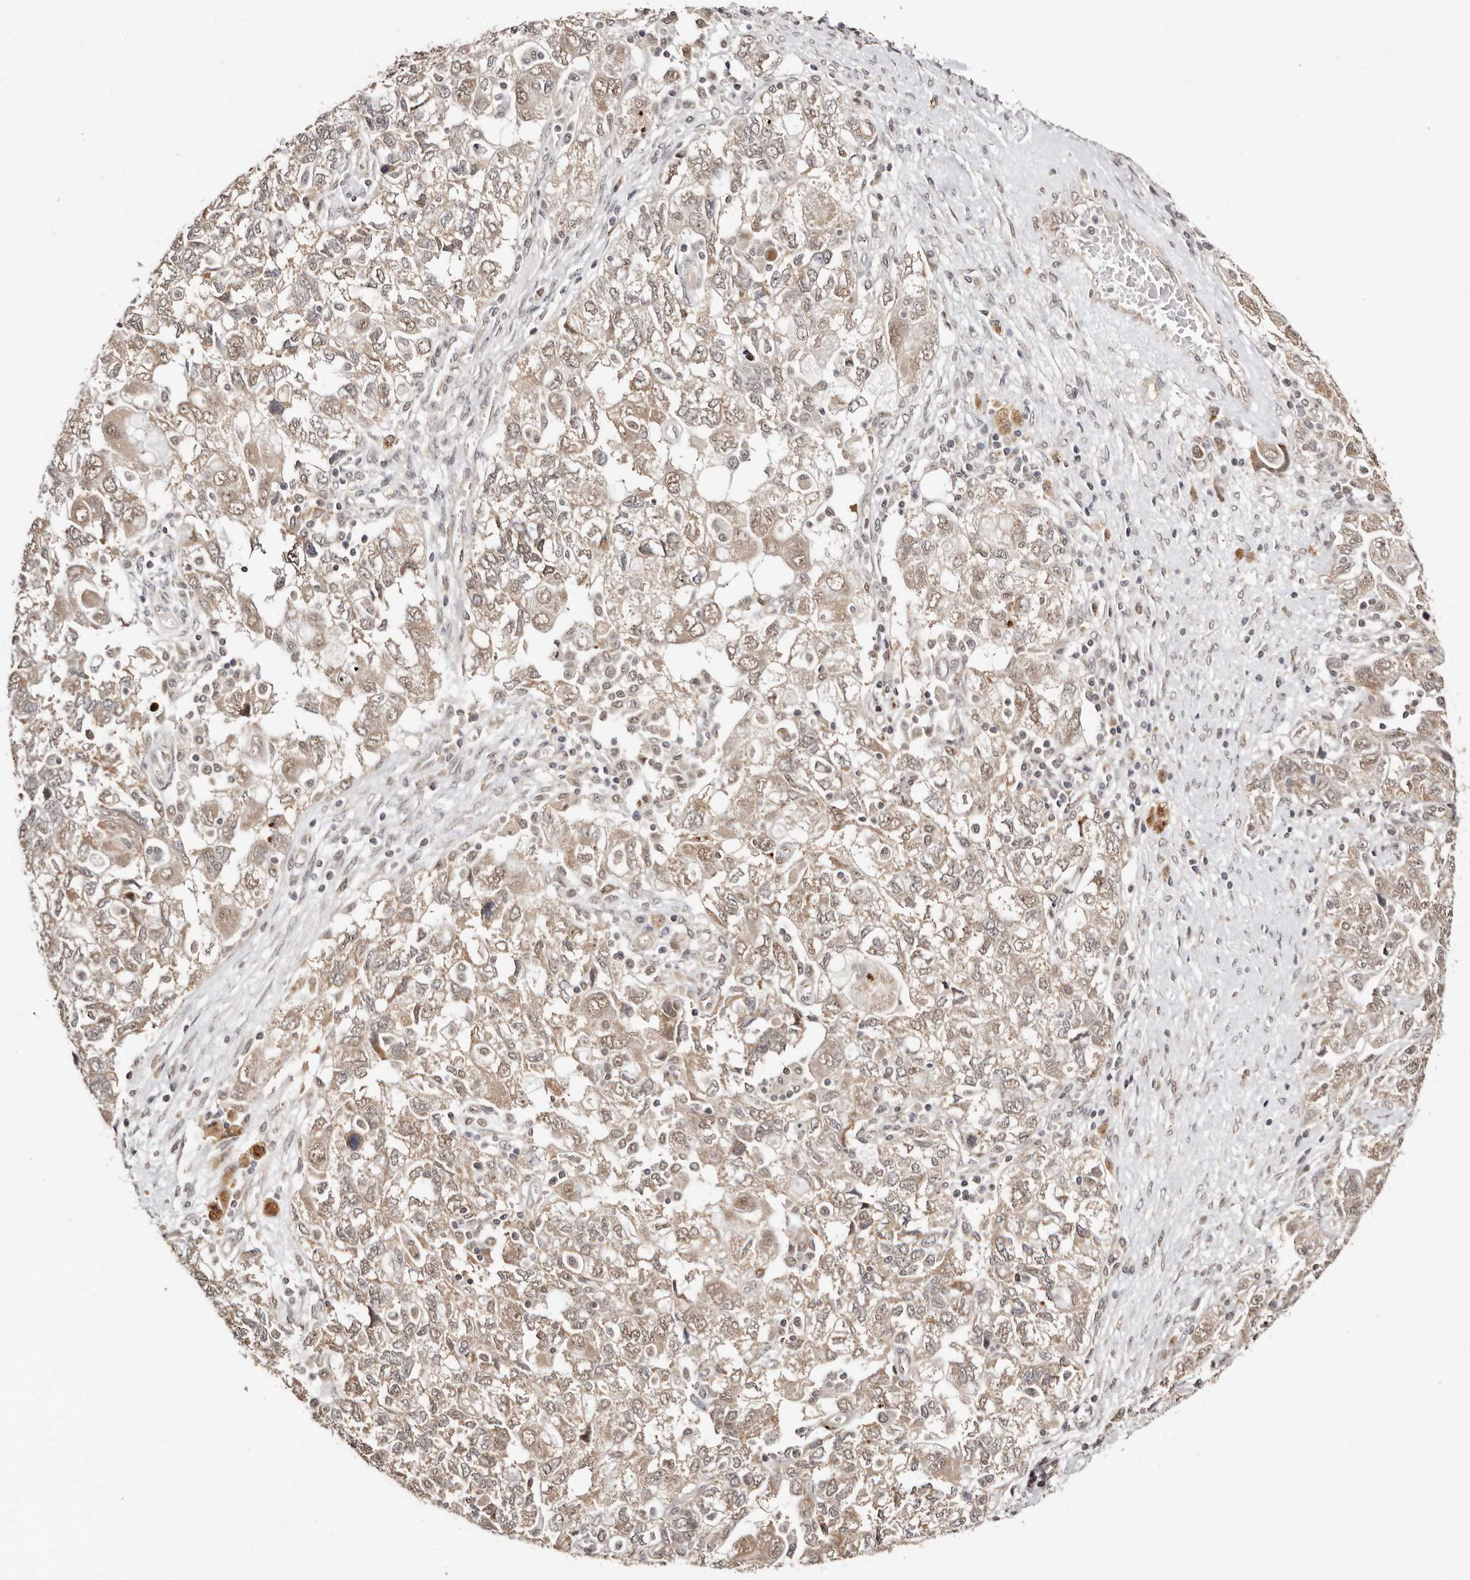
{"staining": {"intensity": "weak", "quantity": "25%-75%", "location": "cytoplasmic/membranous,nuclear"}, "tissue": "ovarian cancer", "cell_type": "Tumor cells", "image_type": "cancer", "snomed": [{"axis": "morphology", "description": "Carcinoma, NOS"}, {"axis": "morphology", "description": "Cystadenocarcinoma, serous, NOS"}, {"axis": "topography", "description": "Ovary"}], "caption": "Ovarian cancer (carcinoma) tissue displays weak cytoplasmic/membranous and nuclear staining in about 25%-75% of tumor cells", "gene": "CTNNBL1", "patient": {"sex": "female", "age": 69}}